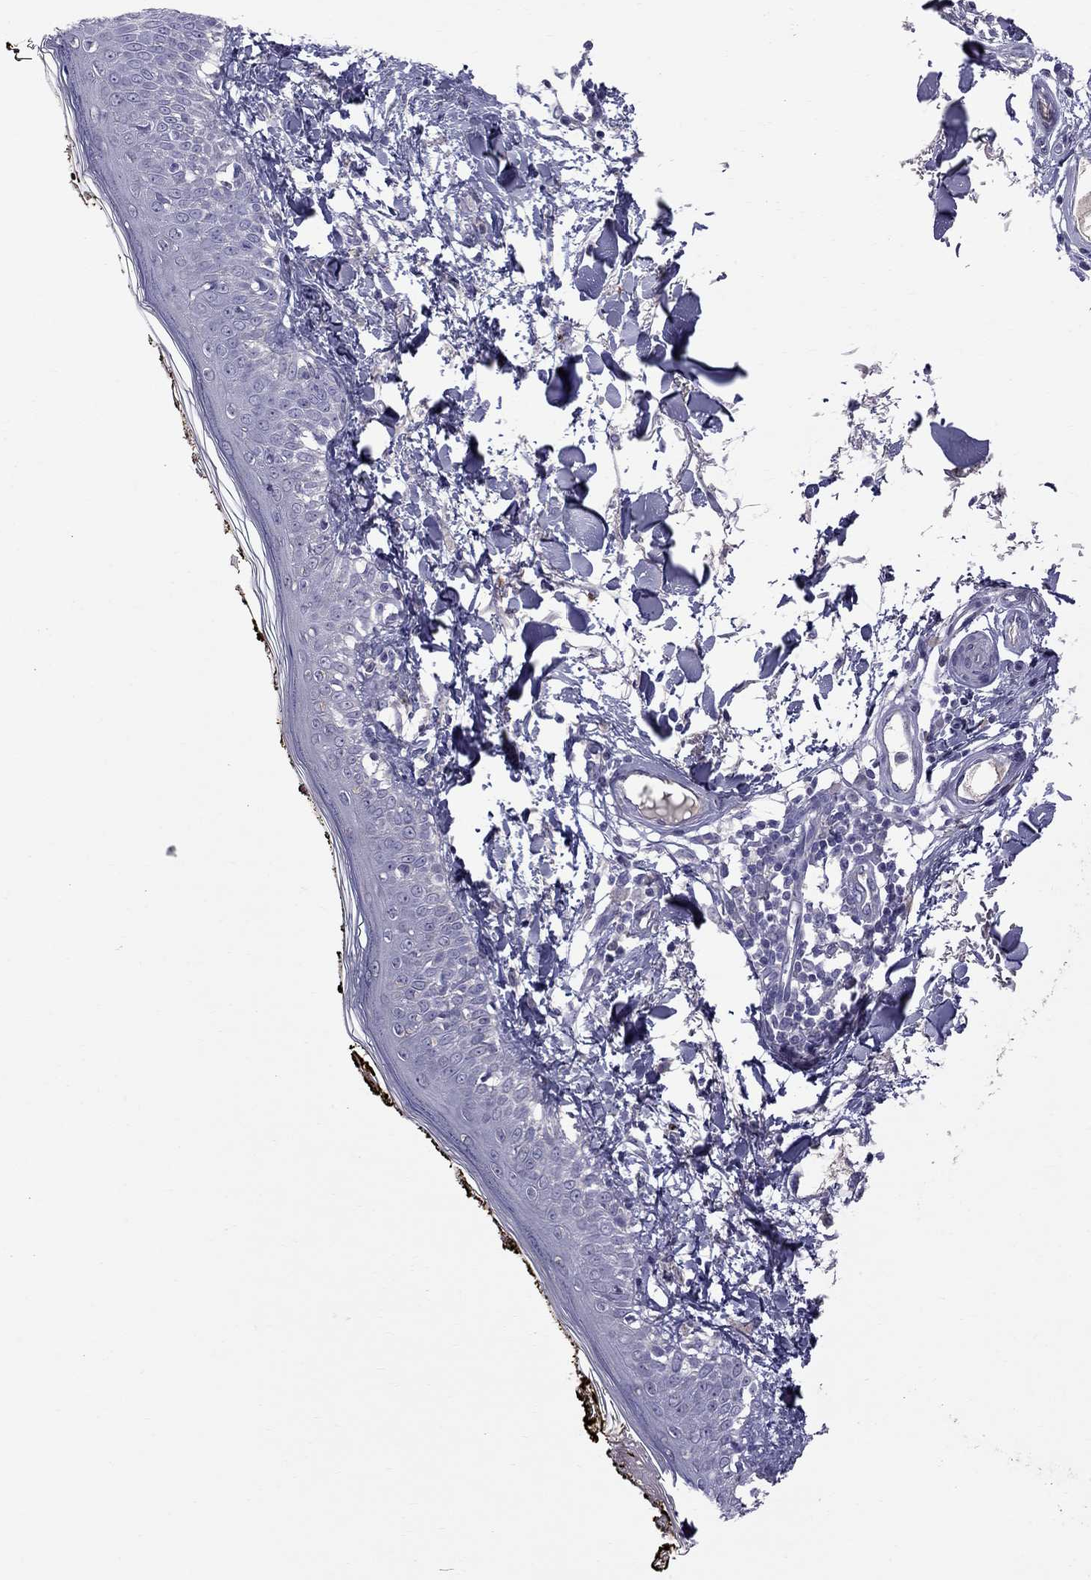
{"staining": {"intensity": "negative", "quantity": "none", "location": "none"}, "tissue": "skin", "cell_type": "Fibroblasts", "image_type": "normal", "snomed": [{"axis": "morphology", "description": "Normal tissue, NOS"}, {"axis": "topography", "description": "Skin"}], "caption": "Human skin stained for a protein using immunohistochemistry shows no staining in fibroblasts.", "gene": "CFAP91", "patient": {"sex": "male", "age": 76}}